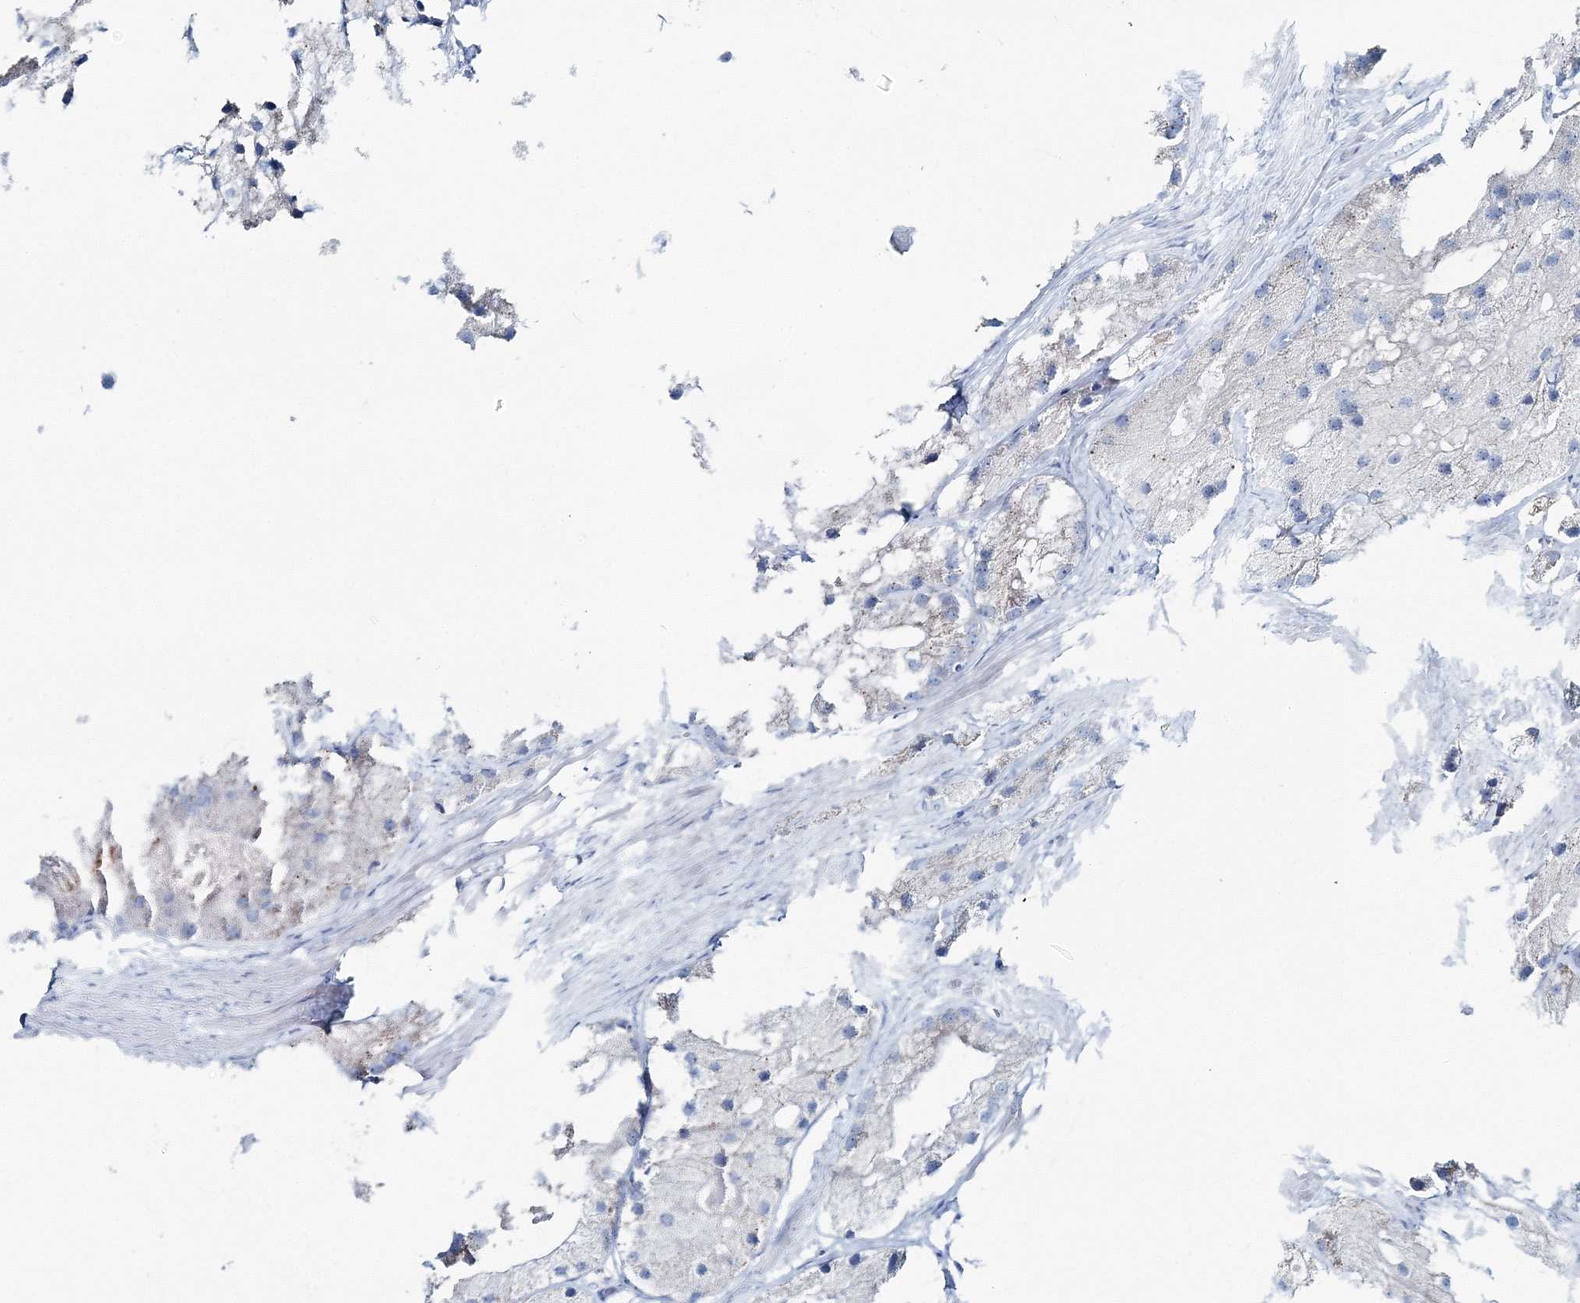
{"staining": {"intensity": "negative", "quantity": "none", "location": "none"}, "tissue": "prostate cancer", "cell_type": "Tumor cells", "image_type": "cancer", "snomed": [{"axis": "morphology", "description": "Adenocarcinoma, Low grade"}, {"axis": "topography", "description": "Prostate"}], "caption": "Immunohistochemistry (IHC) photomicrograph of human prostate low-grade adenocarcinoma stained for a protein (brown), which displays no expression in tumor cells.", "gene": "GABARAPL2", "patient": {"sex": "male", "age": 69}}